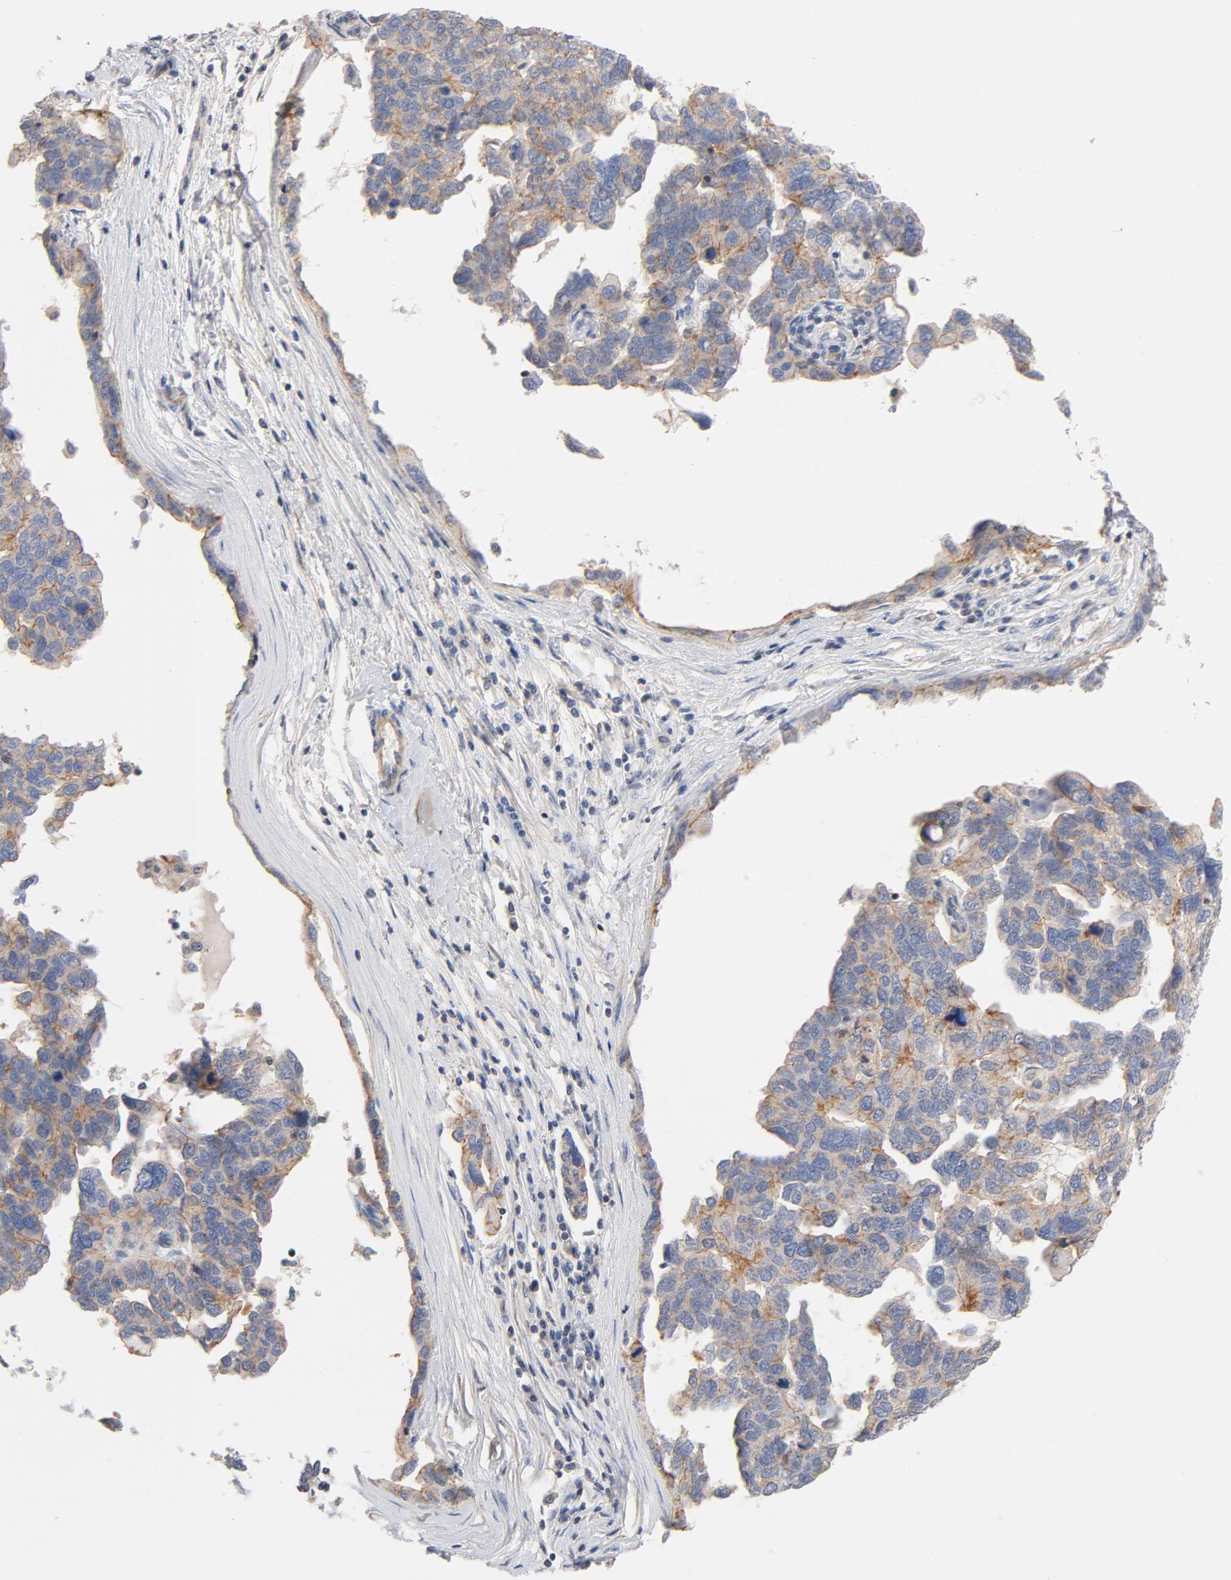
{"staining": {"intensity": "moderate", "quantity": ">75%", "location": "cytoplasmic/membranous"}, "tissue": "ovarian cancer", "cell_type": "Tumor cells", "image_type": "cancer", "snomed": [{"axis": "morphology", "description": "Cystadenocarcinoma, serous, NOS"}, {"axis": "topography", "description": "Ovary"}], "caption": "IHC (DAB) staining of ovarian cancer demonstrates moderate cytoplasmic/membranous protein staining in approximately >75% of tumor cells. The staining was performed using DAB (3,3'-diaminobenzidine) to visualize the protein expression in brown, while the nuclei were stained in blue with hematoxylin (Magnification: 20x).", "gene": "STRN3", "patient": {"sex": "female", "age": 64}}